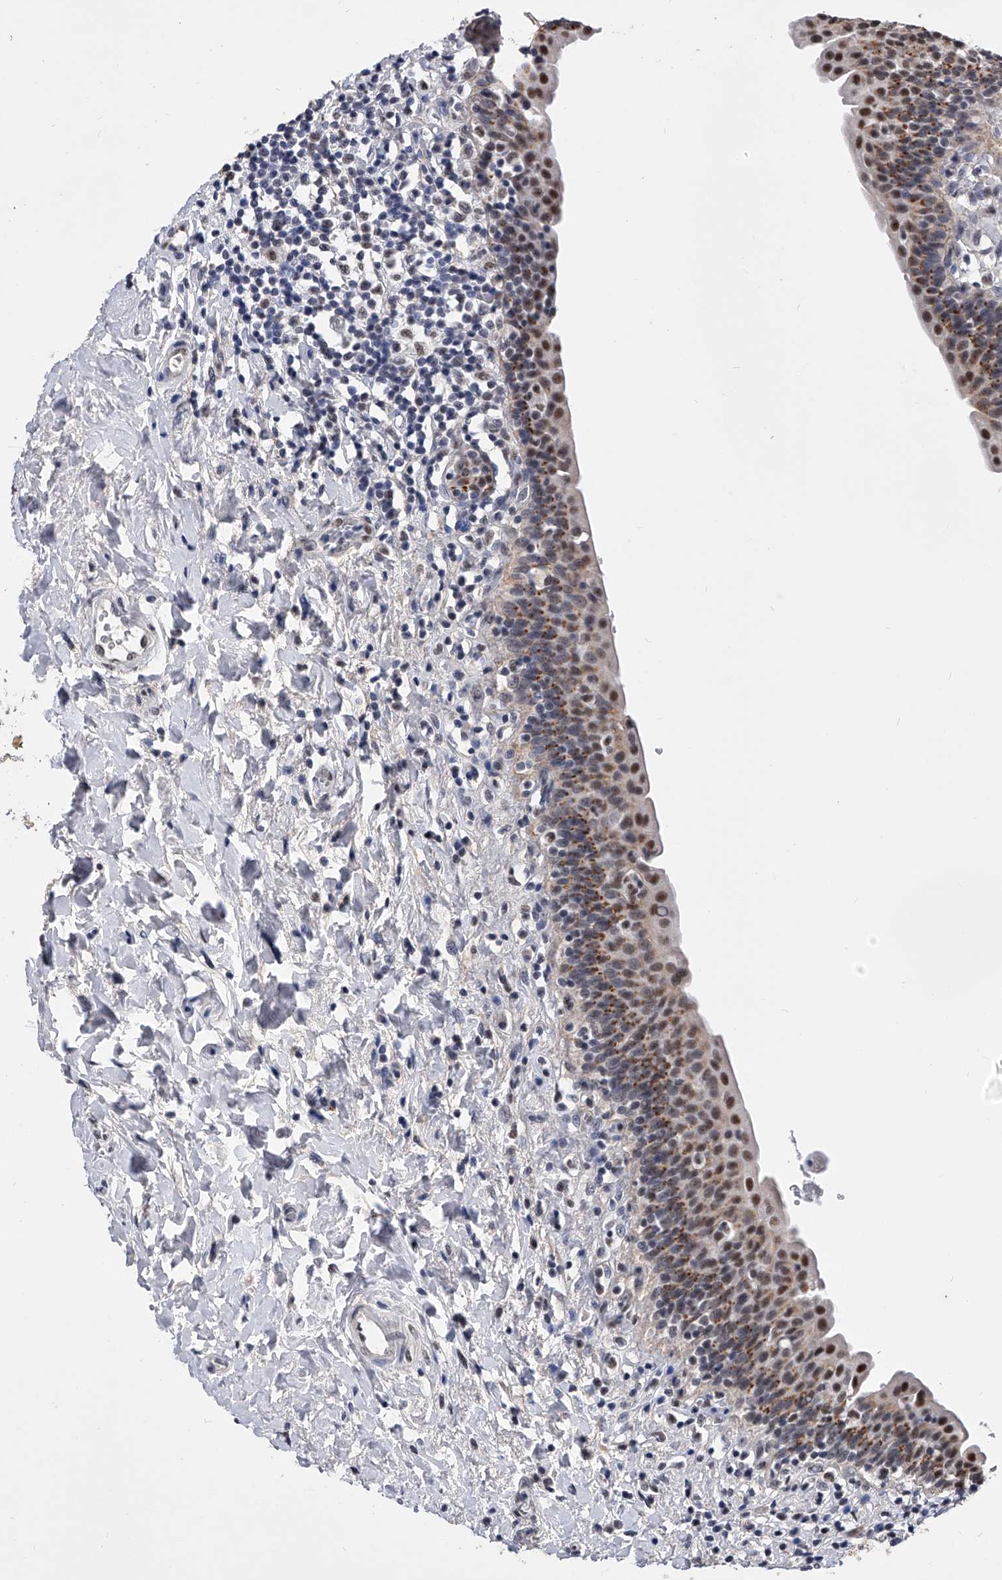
{"staining": {"intensity": "moderate", "quantity": ">75%", "location": "cytoplasmic/membranous,nuclear"}, "tissue": "urinary bladder", "cell_type": "Urothelial cells", "image_type": "normal", "snomed": [{"axis": "morphology", "description": "Normal tissue, NOS"}, {"axis": "topography", "description": "Urinary bladder"}], "caption": "An image of human urinary bladder stained for a protein exhibits moderate cytoplasmic/membranous,nuclear brown staining in urothelial cells.", "gene": "ZNF529", "patient": {"sex": "male", "age": 83}}